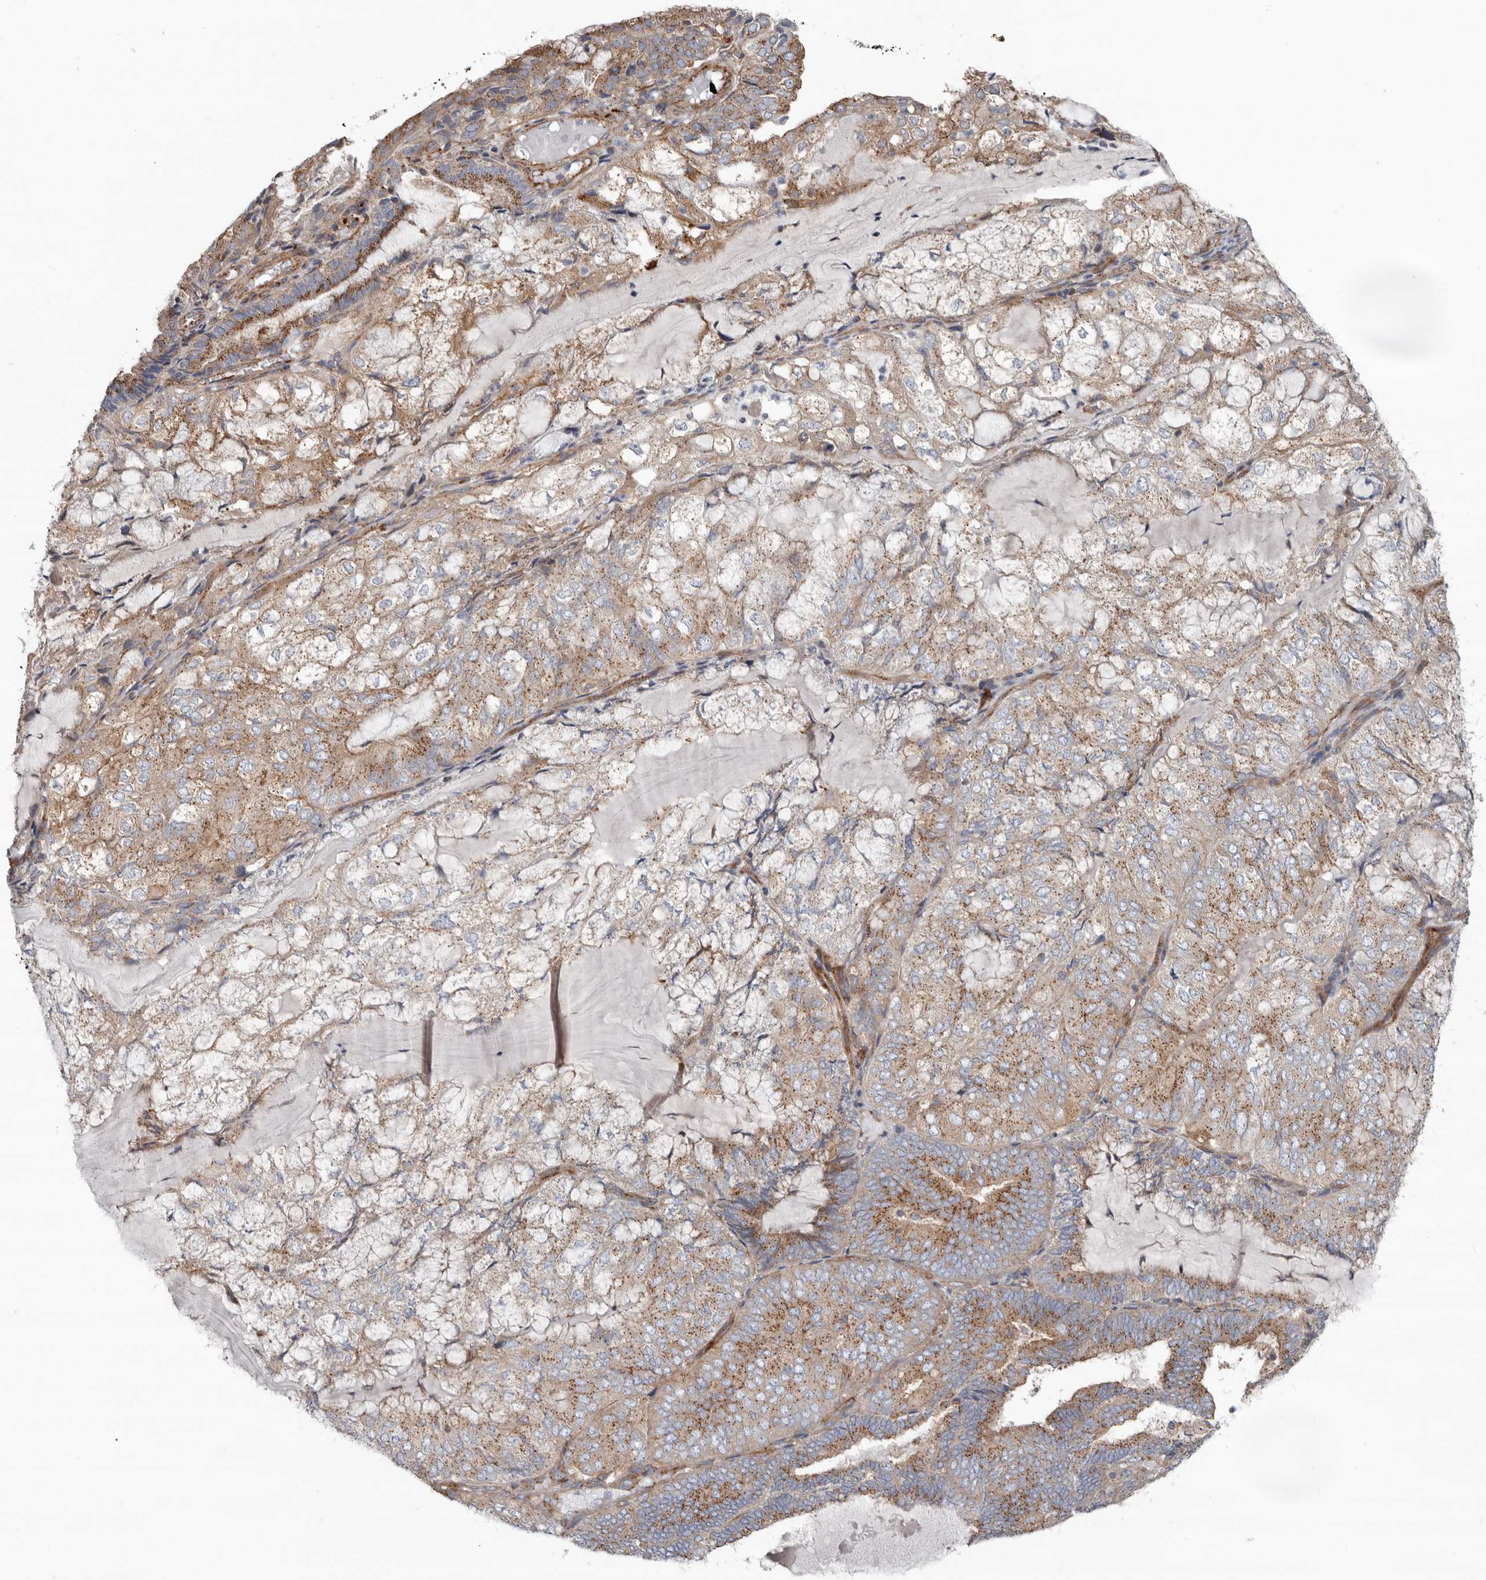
{"staining": {"intensity": "moderate", "quantity": "25%-75%", "location": "cytoplasmic/membranous"}, "tissue": "endometrial cancer", "cell_type": "Tumor cells", "image_type": "cancer", "snomed": [{"axis": "morphology", "description": "Adenocarcinoma, NOS"}, {"axis": "topography", "description": "Endometrium"}], "caption": "Immunohistochemical staining of human endometrial cancer reveals moderate cytoplasmic/membranous protein positivity in approximately 25%-75% of tumor cells. The staining is performed using DAB (3,3'-diaminobenzidine) brown chromogen to label protein expression. The nuclei are counter-stained blue using hematoxylin.", "gene": "LUZP1", "patient": {"sex": "female", "age": 81}}